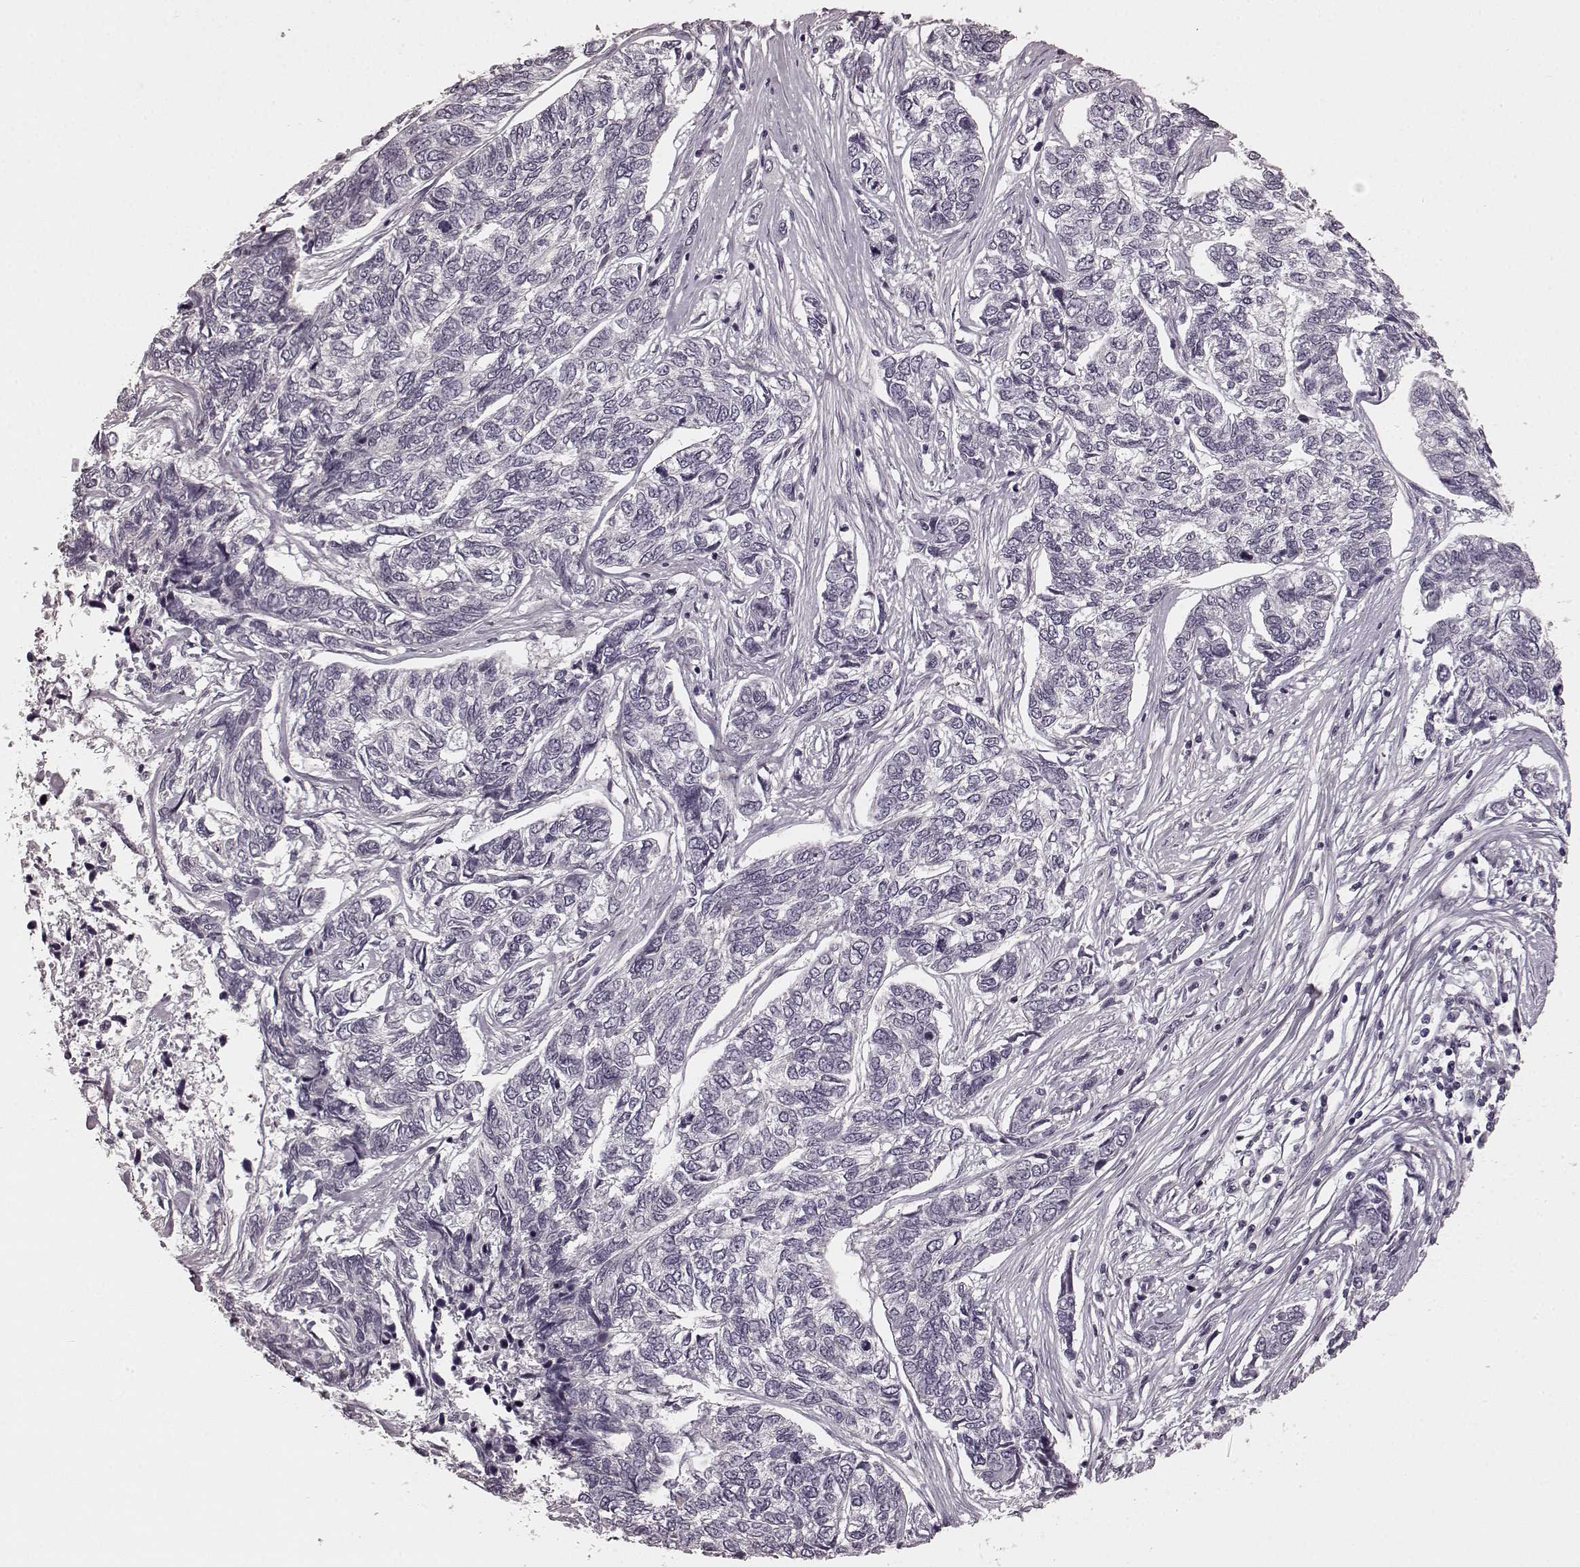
{"staining": {"intensity": "negative", "quantity": "none", "location": "none"}, "tissue": "skin cancer", "cell_type": "Tumor cells", "image_type": "cancer", "snomed": [{"axis": "morphology", "description": "Basal cell carcinoma"}, {"axis": "topography", "description": "Skin"}], "caption": "IHC of human skin cancer (basal cell carcinoma) shows no staining in tumor cells.", "gene": "PRKCE", "patient": {"sex": "female", "age": 65}}